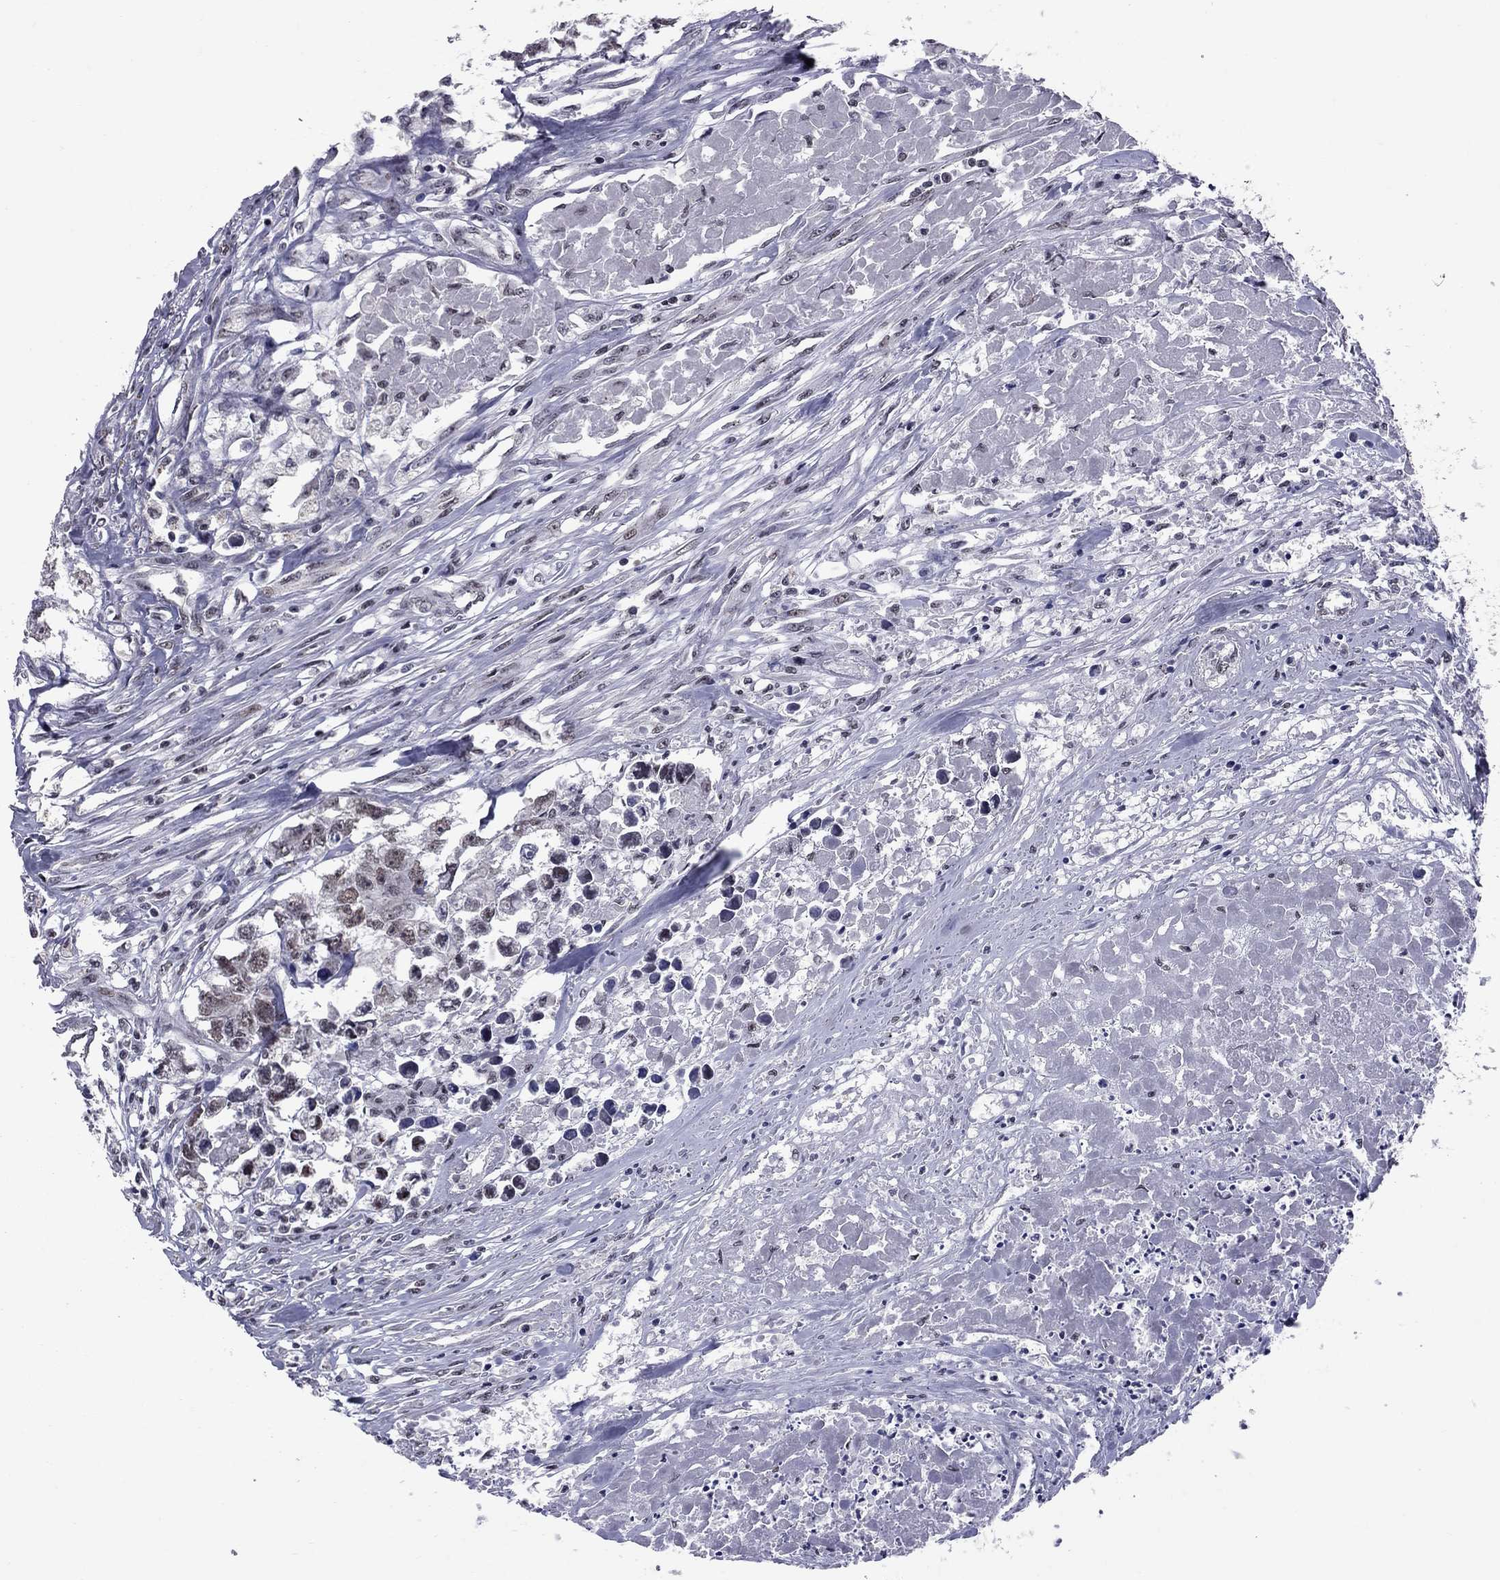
{"staining": {"intensity": "weak", "quantity": ">75%", "location": "nuclear"}, "tissue": "testis cancer", "cell_type": "Tumor cells", "image_type": "cancer", "snomed": [{"axis": "morphology", "description": "Carcinoma, Embryonal, NOS"}, {"axis": "morphology", "description": "Teratoma, malignant, NOS"}, {"axis": "topography", "description": "Testis"}], "caption": "Weak nuclear staining for a protein is appreciated in approximately >75% of tumor cells of embryonal carcinoma (testis) using immunohistochemistry.", "gene": "TAF9", "patient": {"sex": "male", "age": 44}}